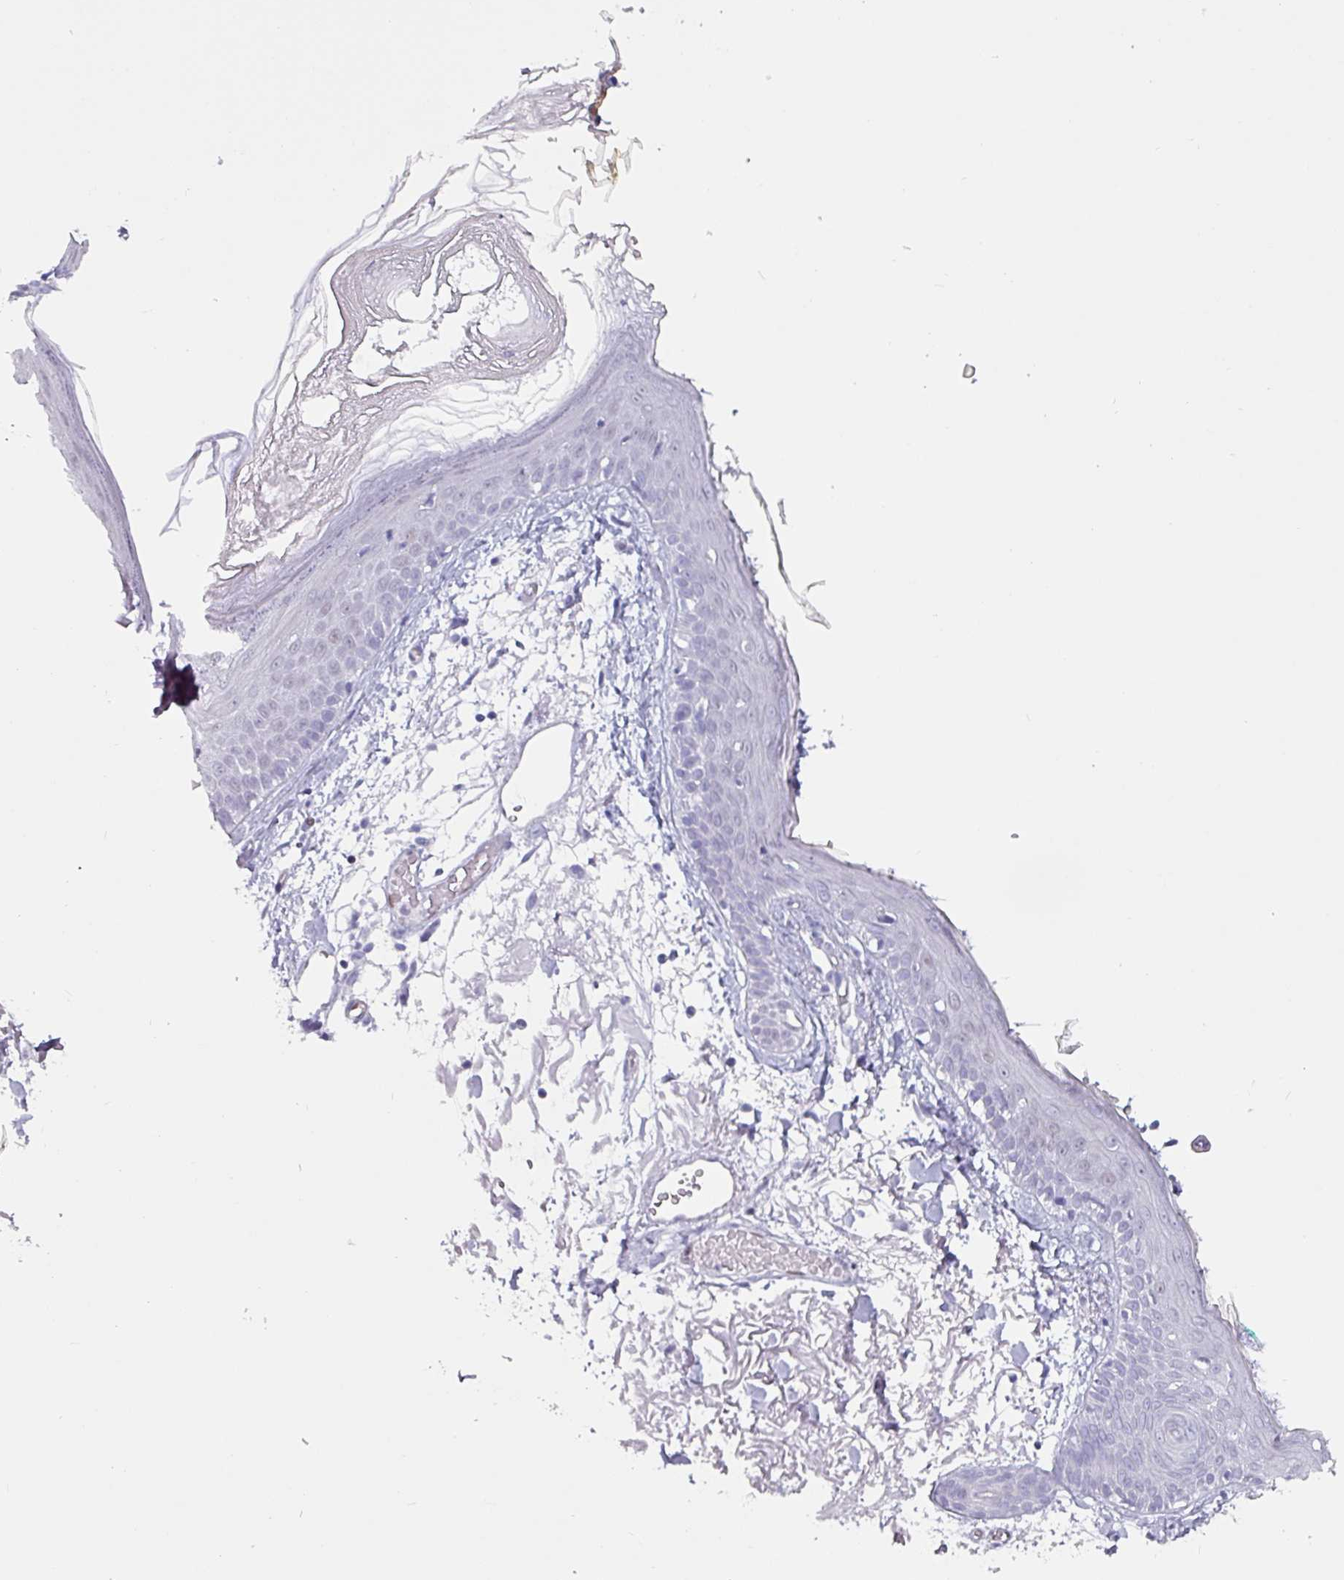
{"staining": {"intensity": "negative", "quantity": "none", "location": "none"}, "tissue": "skin", "cell_type": "Fibroblasts", "image_type": "normal", "snomed": [{"axis": "morphology", "description": "Normal tissue, NOS"}, {"axis": "topography", "description": "Skin"}], "caption": "Micrograph shows no significant protein positivity in fibroblasts of normal skin.", "gene": "ZNF816", "patient": {"sex": "male", "age": 79}}